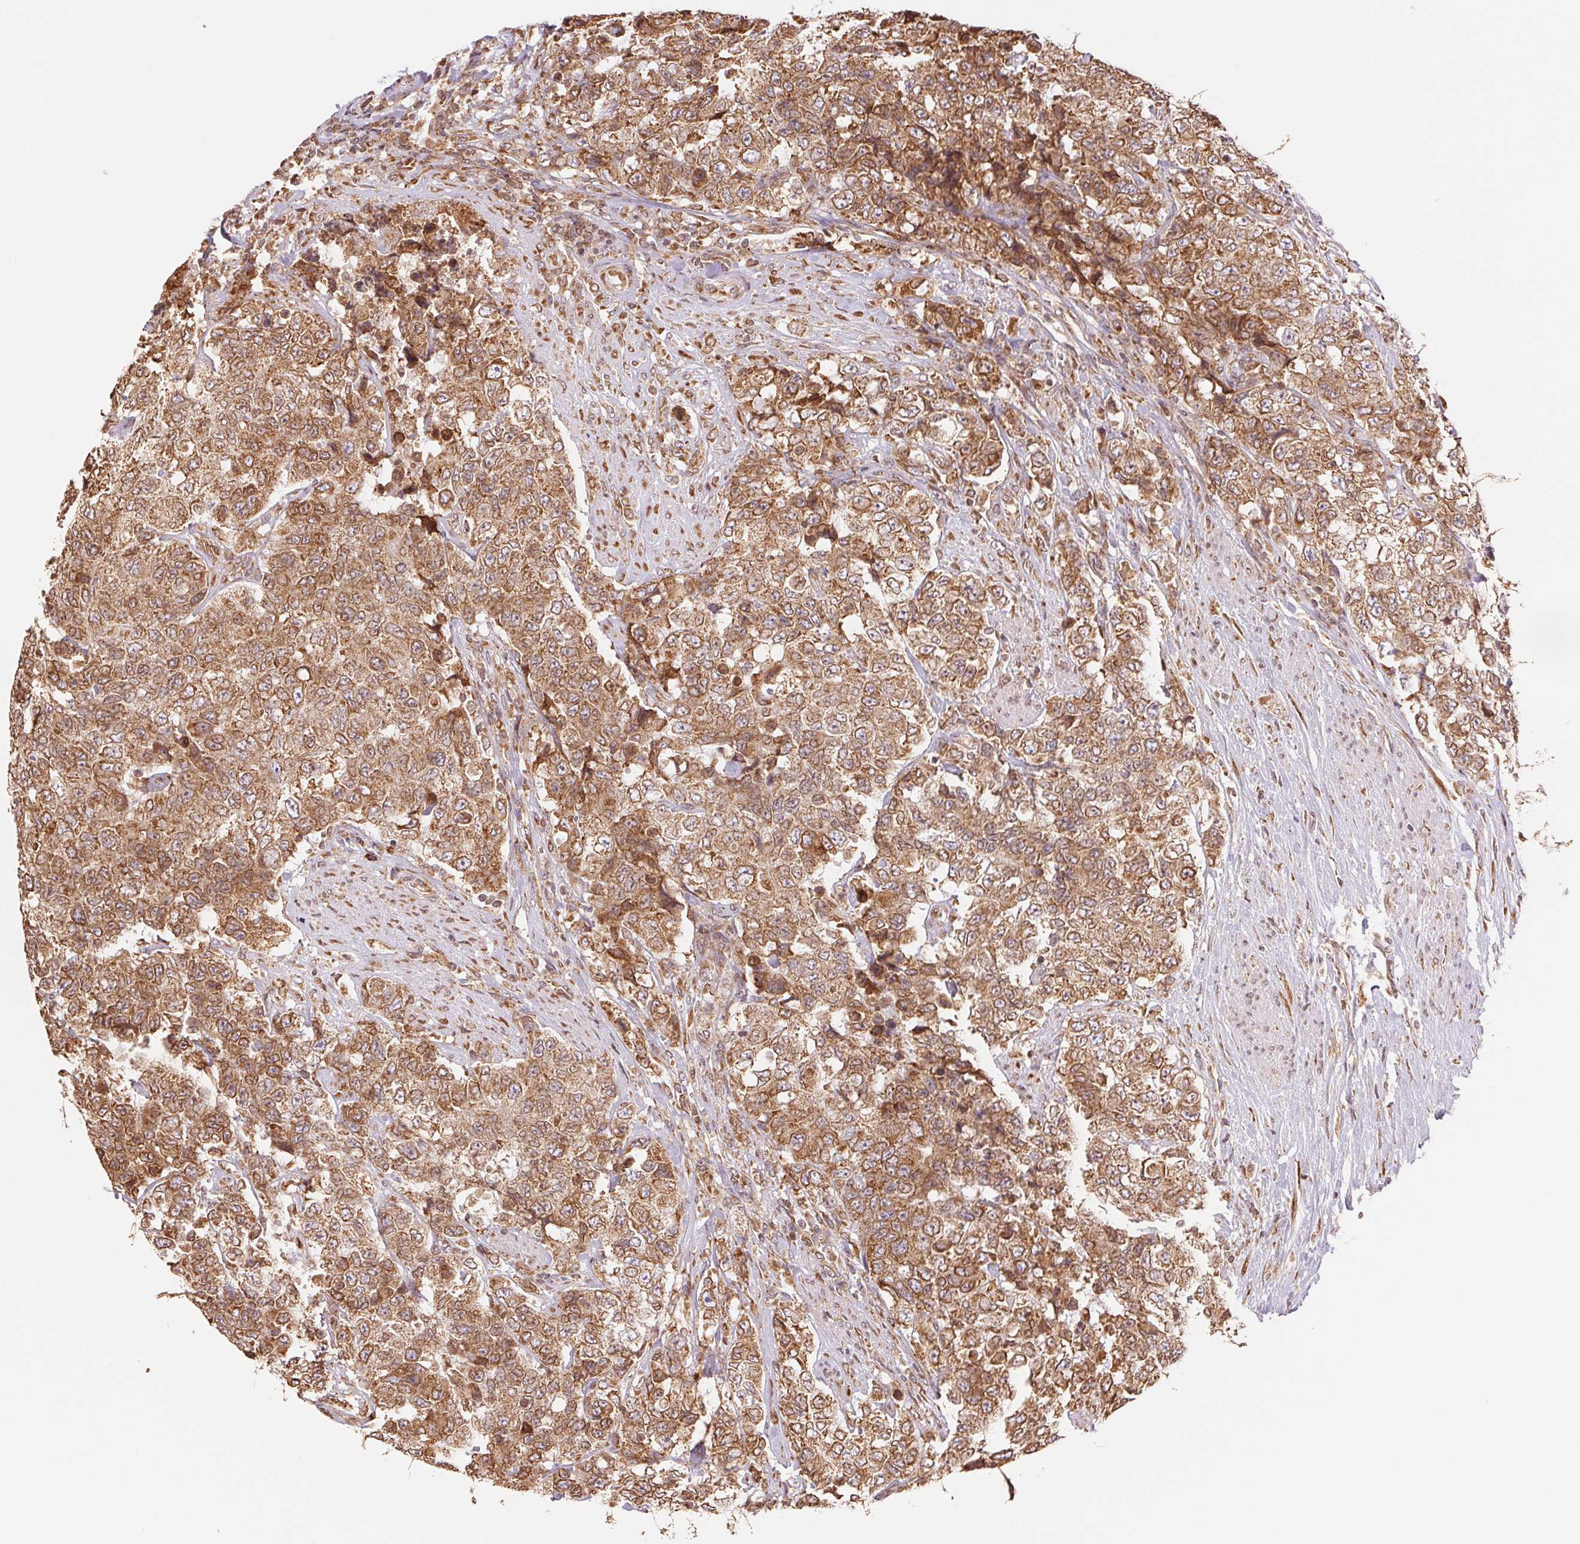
{"staining": {"intensity": "moderate", "quantity": ">75%", "location": "cytoplasmic/membranous"}, "tissue": "urothelial cancer", "cell_type": "Tumor cells", "image_type": "cancer", "snomed": [{"axis": "morphology", "description": "Urothelial carcinoma, High grade"}, {"axis": "topography", "description": "Urinary bladder"}], "caption": "Protein expression analysis of urothelial cancer shows moderate cytoplasmic/membranous expression in approximately >75% of tumor cells.", "gene": "RPN1", "patient": {"sex": "female", "age": 78}}